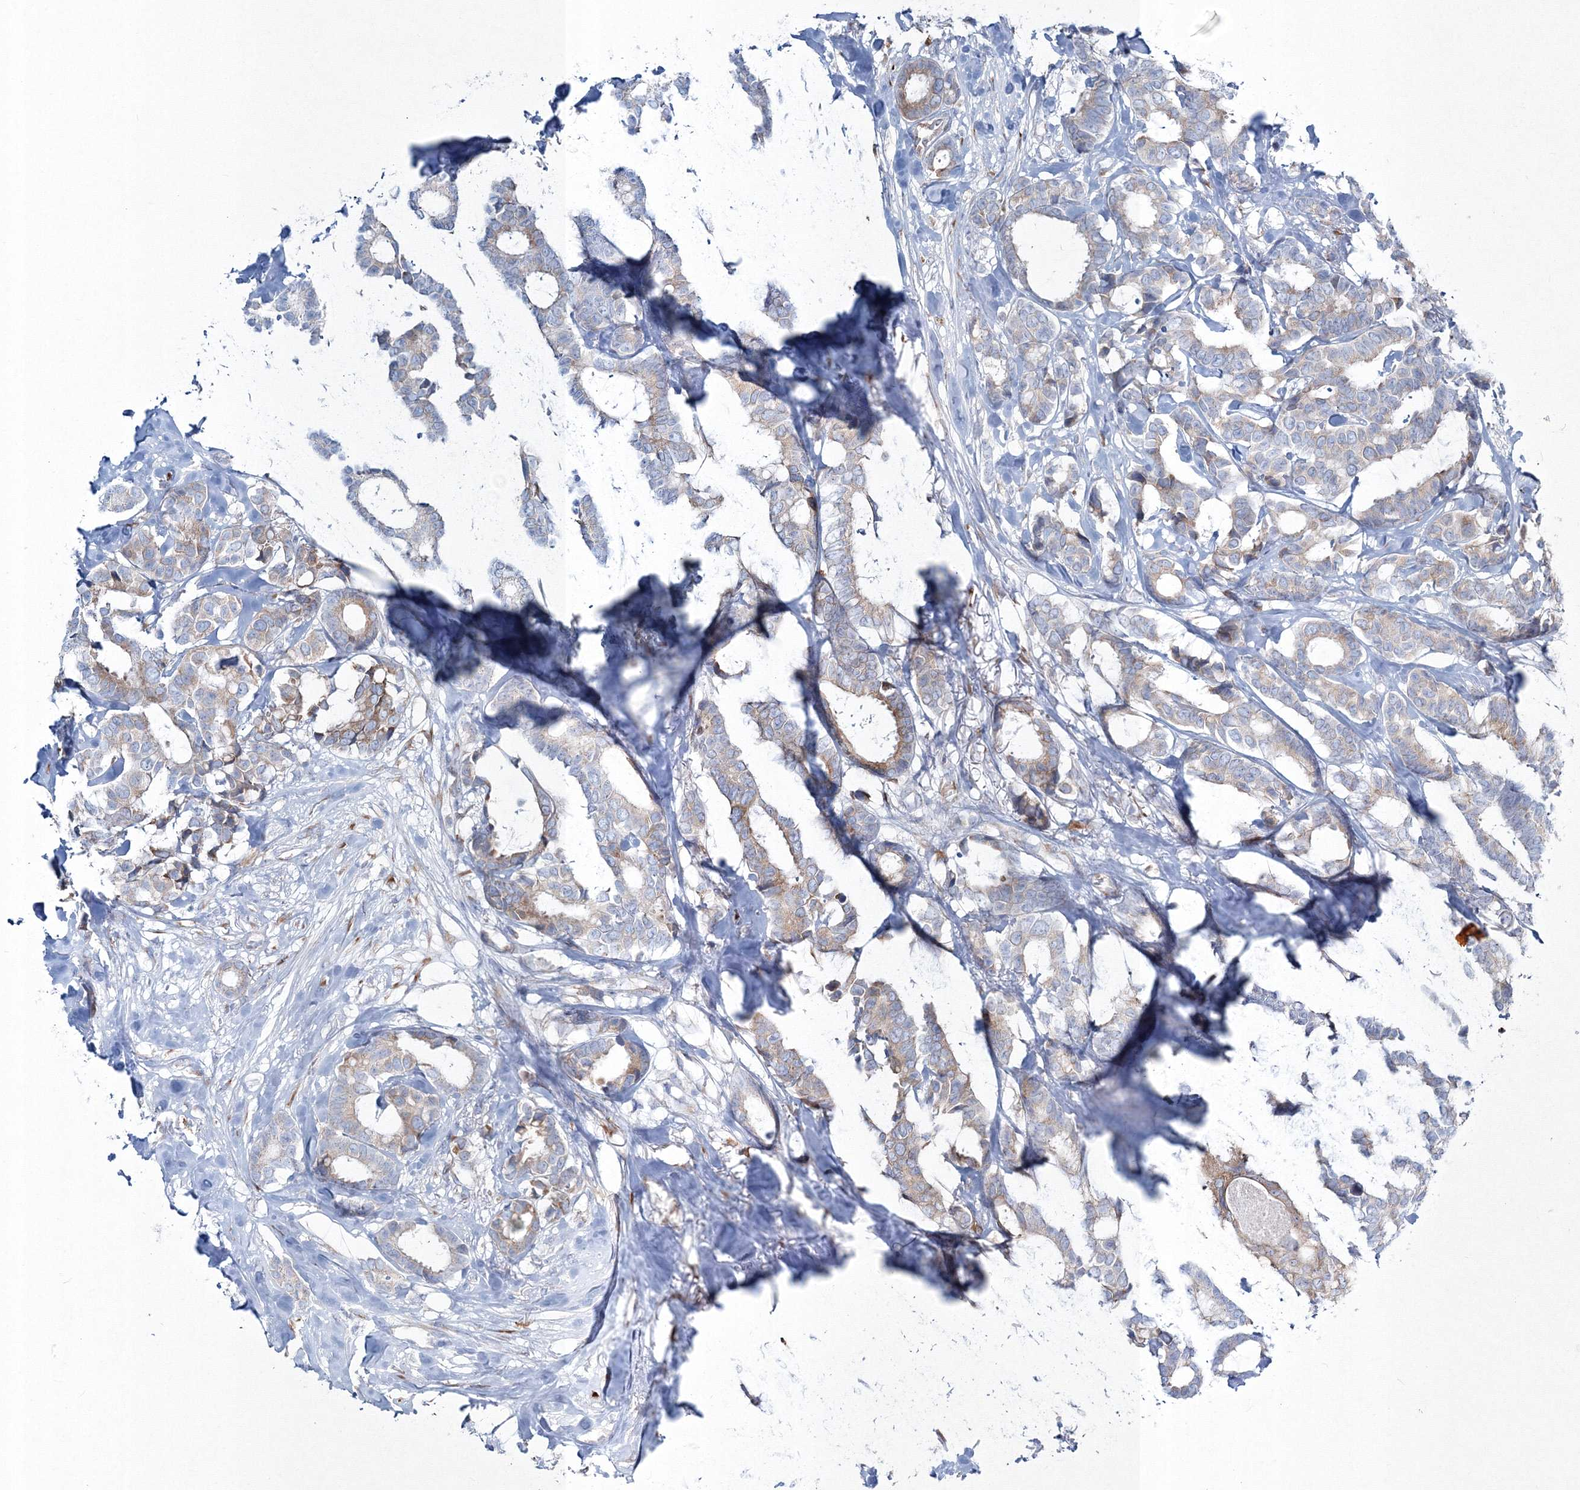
{"staining": {"intensity": "moderate", "quantity": "<25%", "location": "cytoplasmic/membranous"}, "tissue": "breast cancer", "cell_type": "Tumor cells", "image_type": "cancer", "snomed": [{"axis": "morphology", "description": "Duct carcinoma"}, {"axis": "topography", "description": "Breast"}], "caption": "An IHC micrograph of tumor tissue is shown. Protein staining in brown labels moderate cytoplasmic/membranous positivity in invasive ductal carcinoma (breast) within tumor cells.", "gene": "RCN1", "patient": {"sex": "female", "age": 87}}